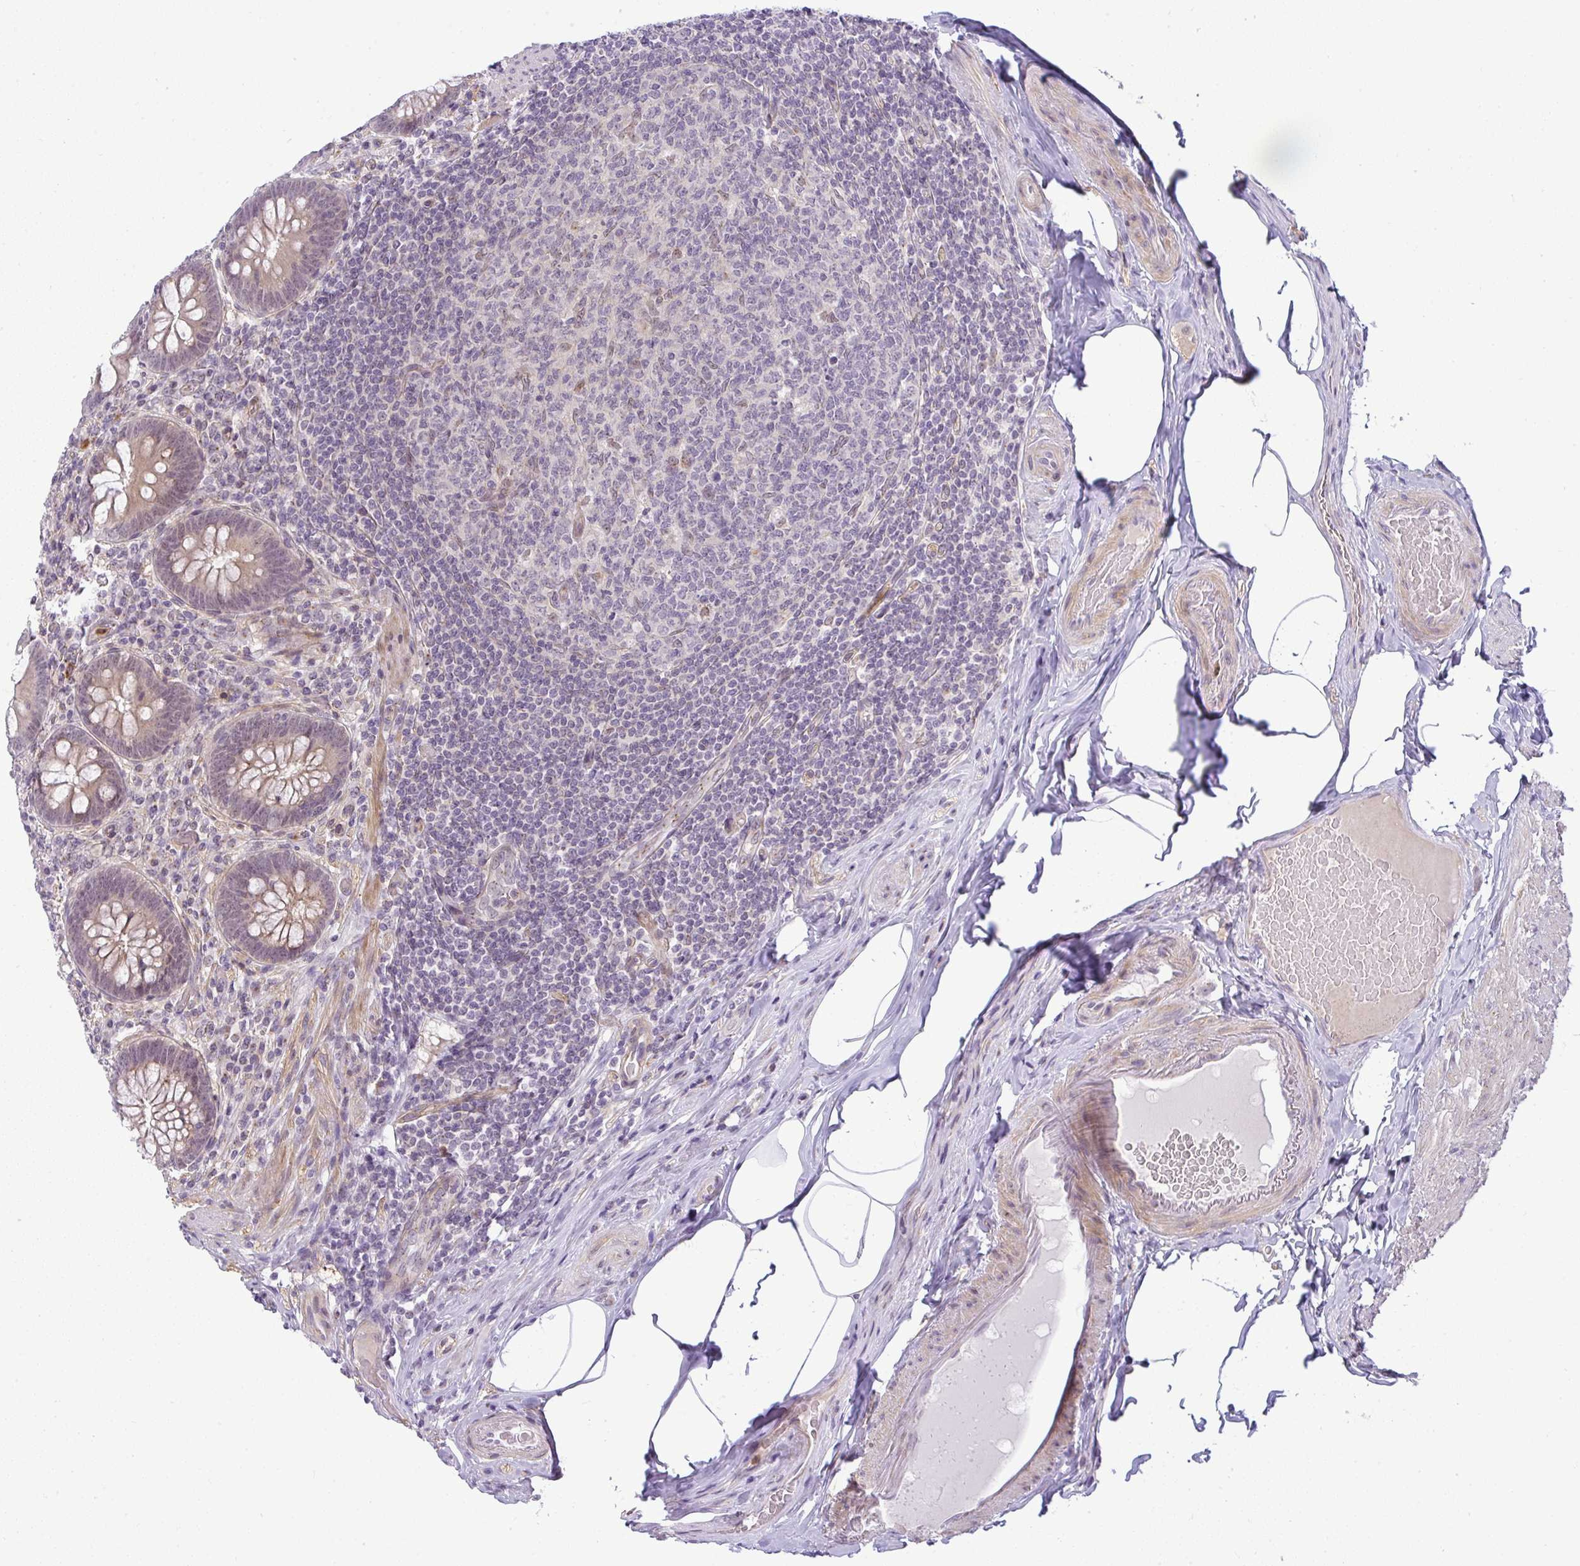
{"staining": {"intensity": "negative", "quantity": "none", "location": "none"}, "tissue": "appendix", "cell_type": "Glandular cells", "image_type": "normal", "snomed": [{"axis": "morphology", "description": "Normal tissue, NOS"}, {"axis": "topography", "description": "Appendix"}], "caption": "Photomicrograph shows no significant protein positivity in glandular cells of benign appendix. (IHC, brightfield microscopy, high magnification).", "gene": "DZIP1", "patient": {"sex": "male", "age": 71}}